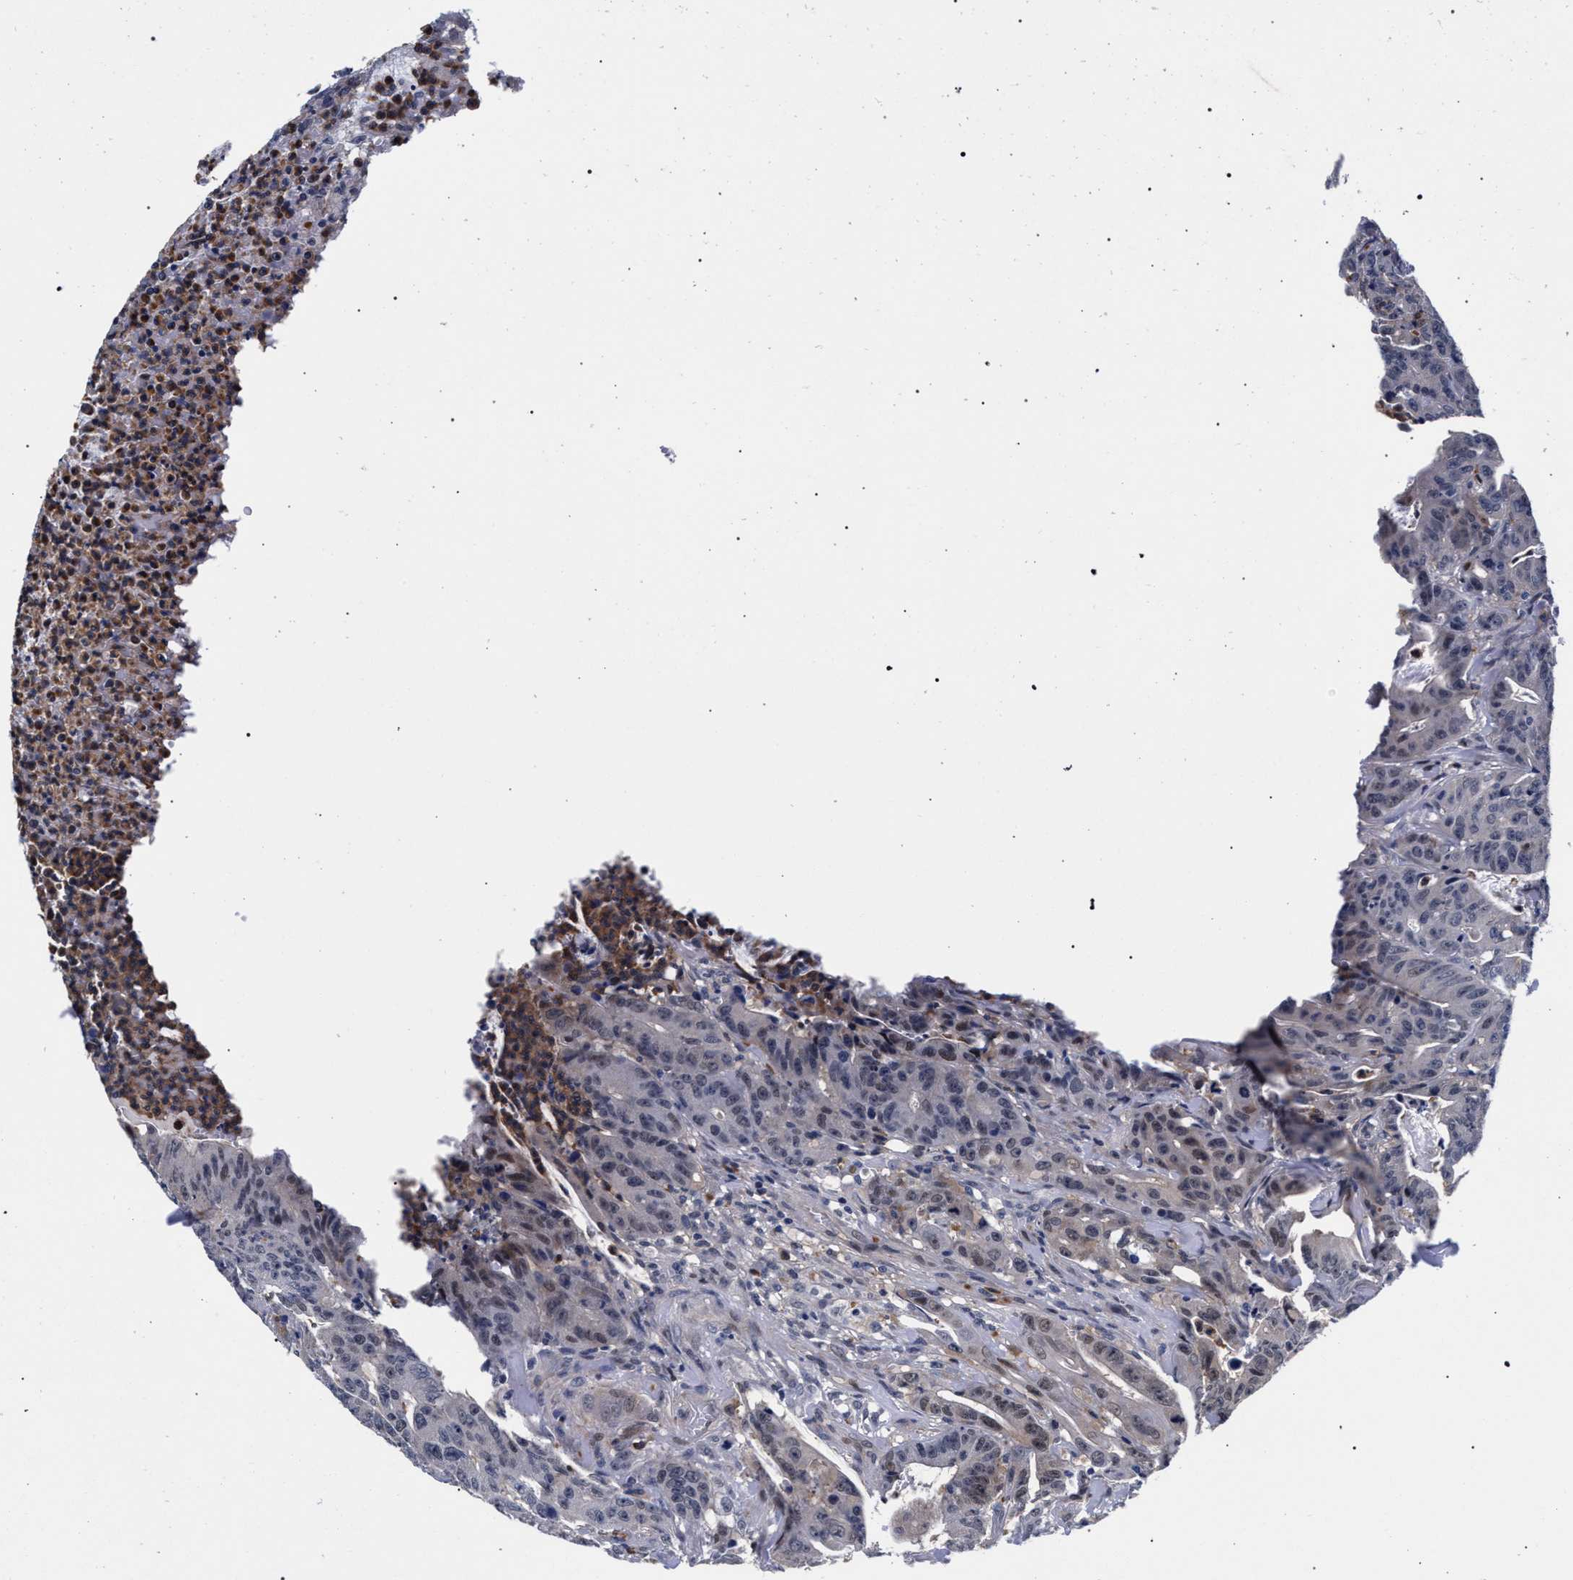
{"staining": {"intensity": "weak", "quantity": "<25%", "location": "cytoplasmic/membranous"}, "tissue": "colorectal cancer", "cell_type": "Tumor cells", "image_type": "cancer", "snomed": [{"axis": "morphology", "description": "Adenocarcinoma, NOS"}, {"axis": "topography", "description": "Colon"}], "caption": "Tumor cells show no significant protein positivity in colorectal cancer.", "gene": "ZNF462", "patient": {"sex": "male", "age": 45}}